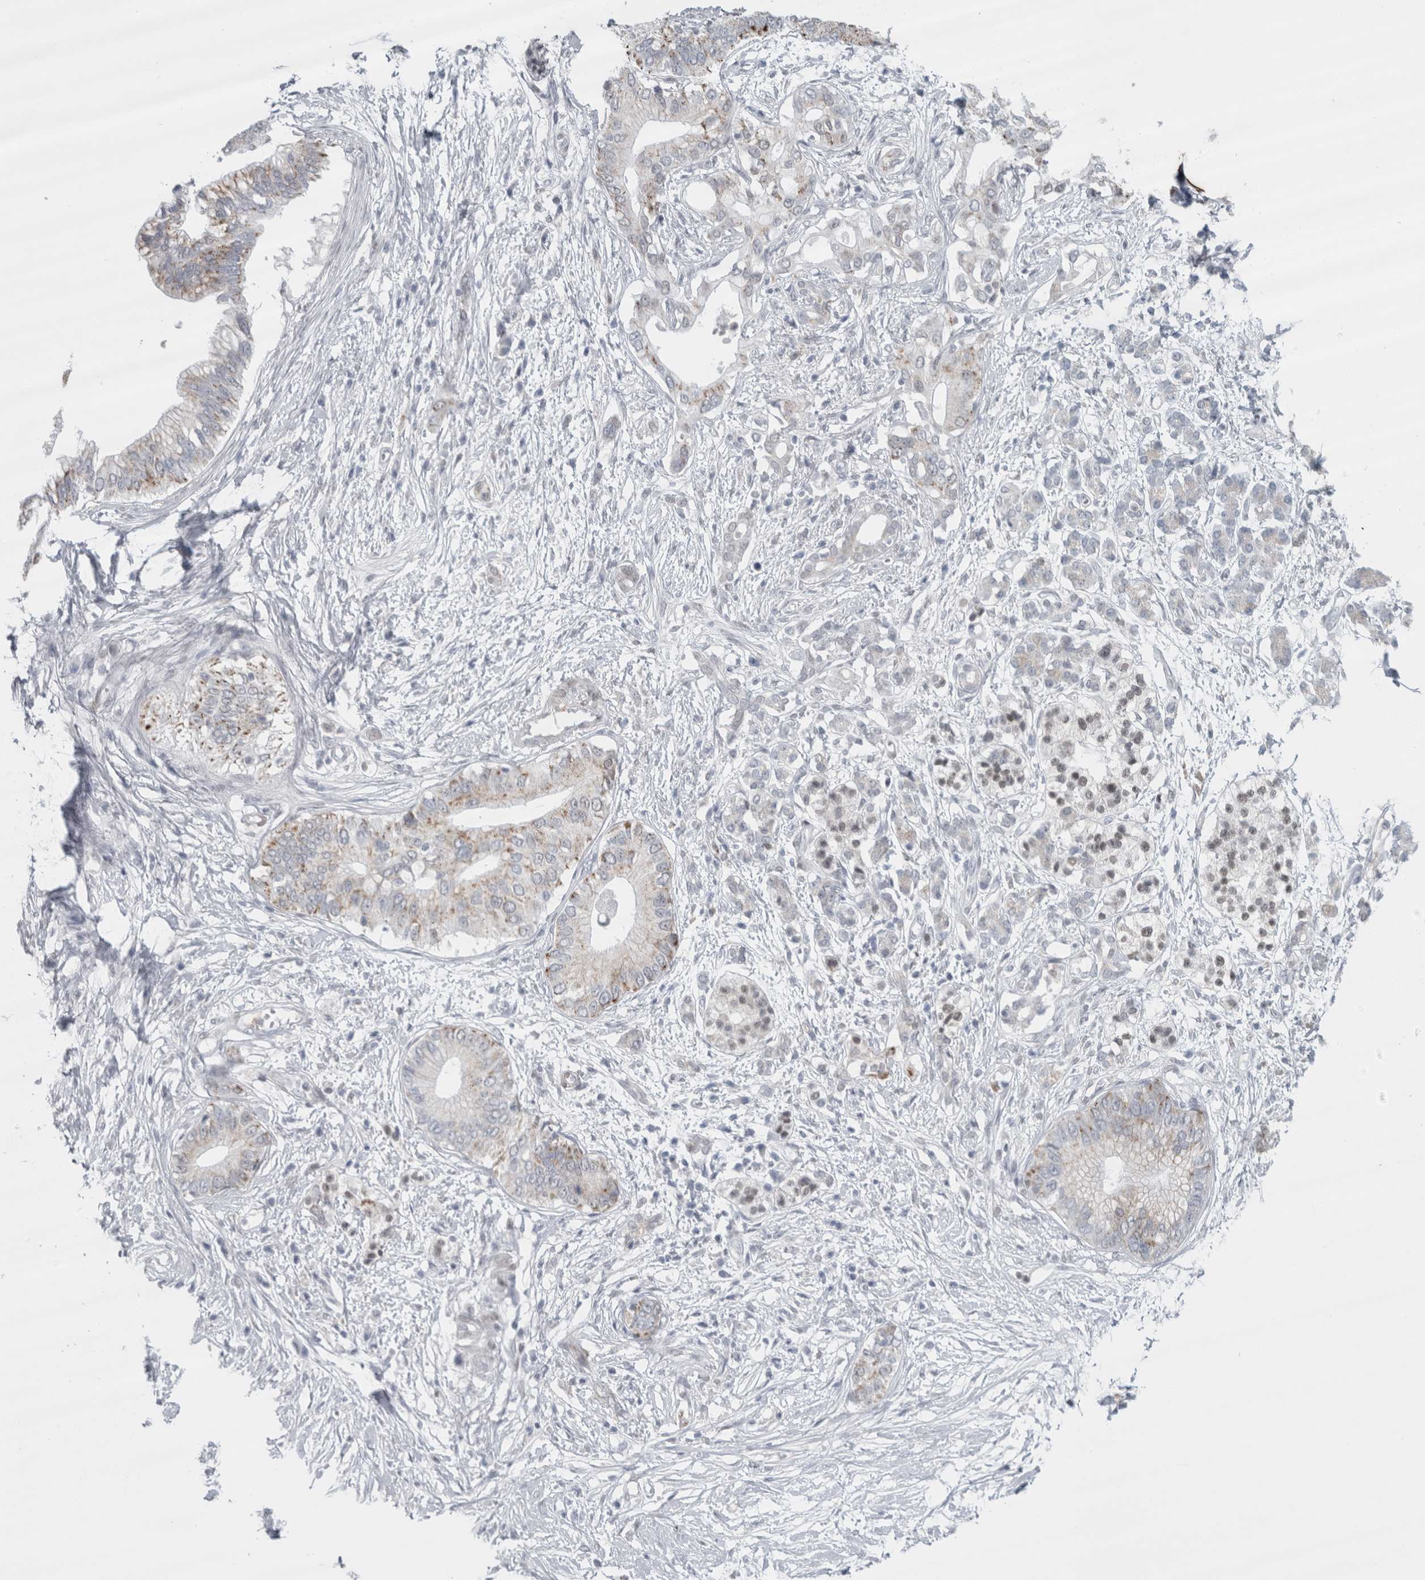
{"staining": {"intensity": "moderate", "quantity": "<25%", "location": "cytoplasmic/membranous"}, "tissue": "pancreatic cancer", "cell_type": "Tumor cells", "image_type": "cancer", "snomed": [{"axis": "morphology", "description": "Normal tissue, NOS"}, {"axis": "morphology", "description": "Adenocarcinoma, NOS"}, {"axis": "topography", "description": "Pancreas"}, {"axis": "topography", "description": "Peripheral nerve tissue"}], "caption": "Tumor cells exhibit low levels of moderate cytoplasmic/membranous expression in about <25% of cells in human pancreatic cancer (adenocarcinoma).", "gene": "PLIN1", "patient": {"sex": "male", "age": 59}}